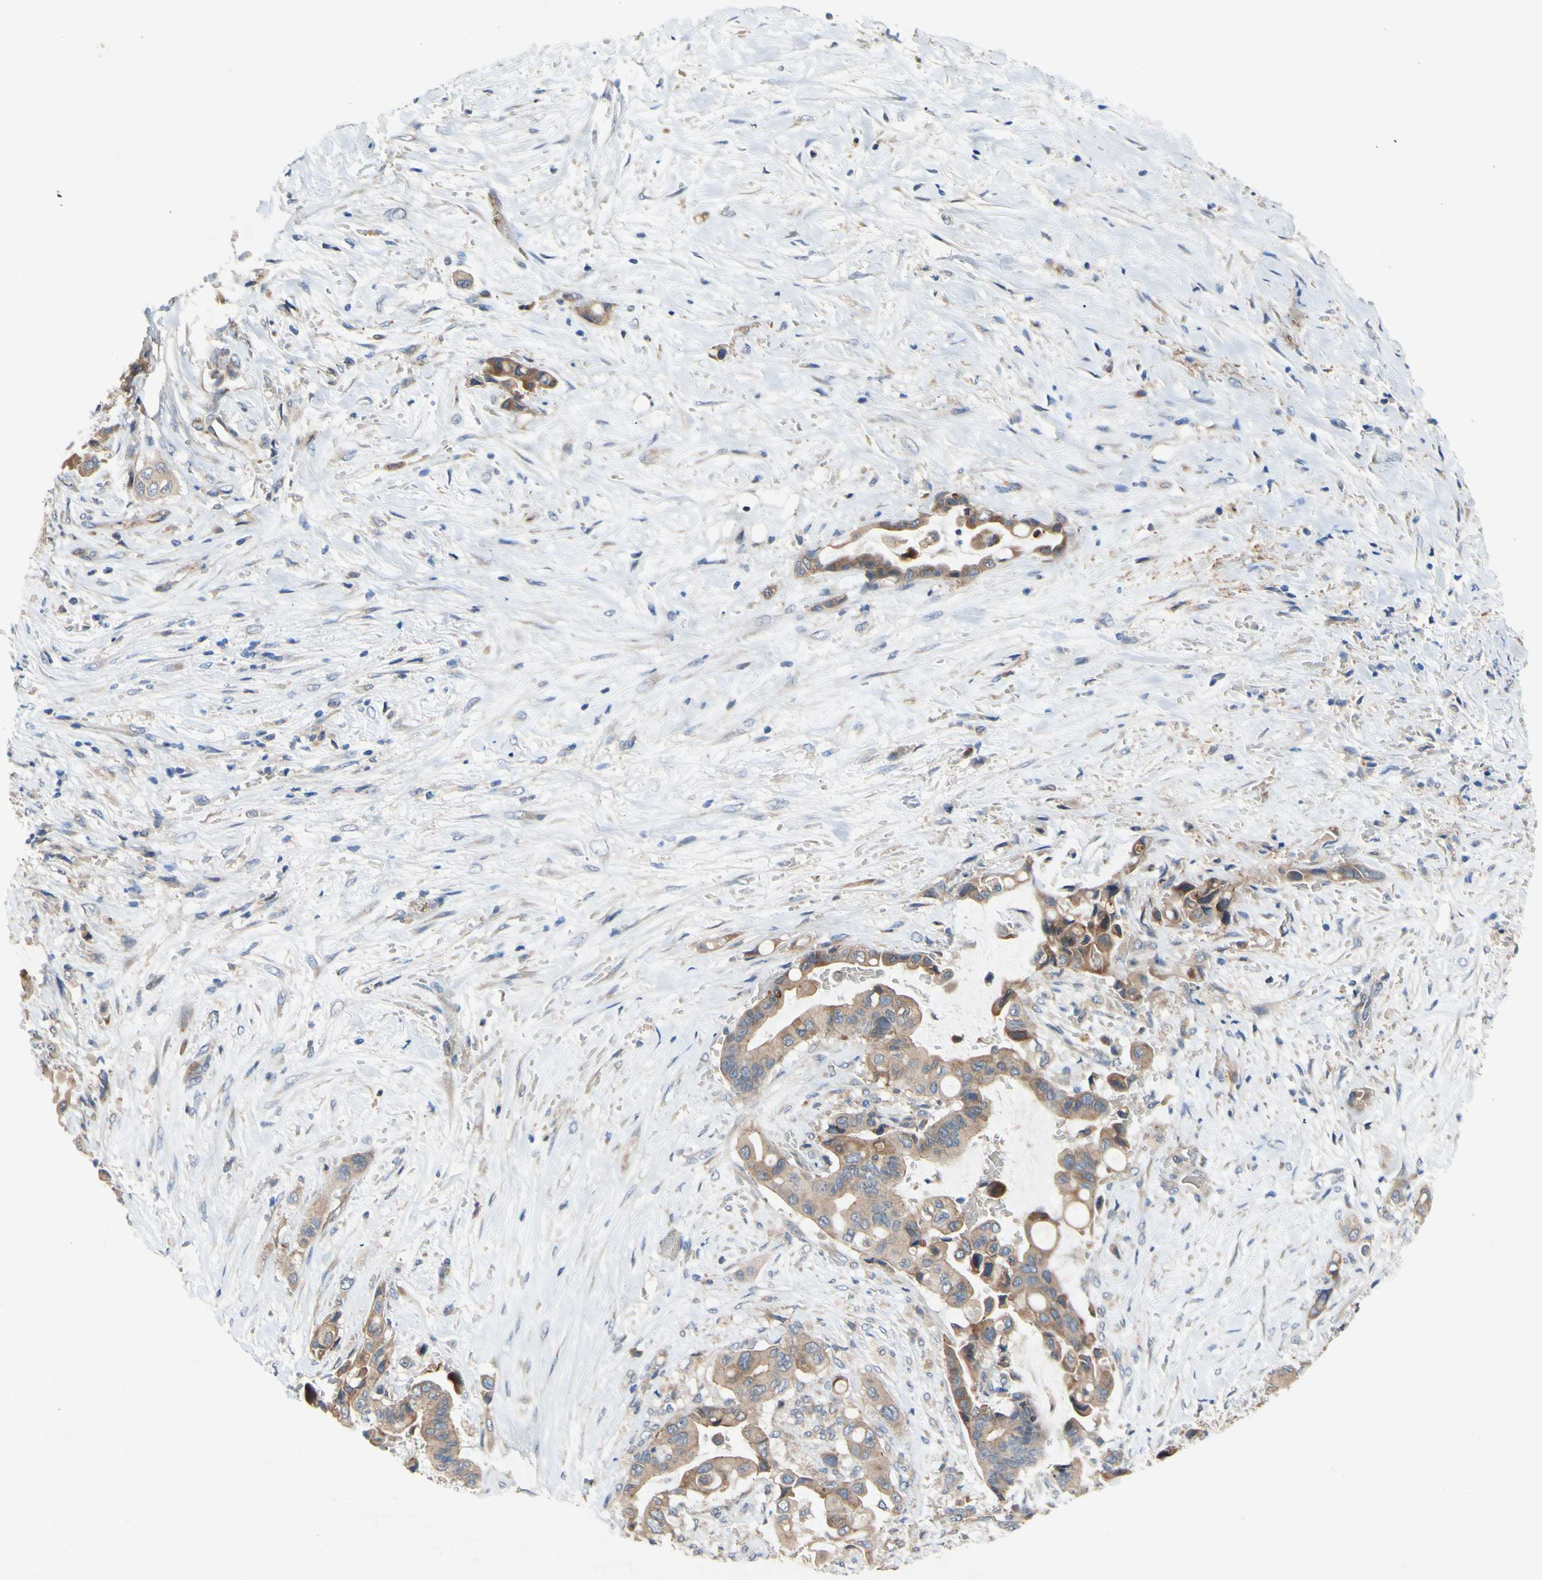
{"staining": {"intensity": "moderate", "quantity": ">75%", "location": "cytoplasmic/membranous"}, "tissue": "liver cancer", "cell_type": "Tumor cells", "image_type": "cancer", "snomed": [{"axis": "morphology", "description": "Cholangiocarcinoma"}, {"axis": "topography", "description": "Liver"}], "caption": "High-magnification brightfield microscopy of liver cholangiocarcinoma stained with DAB (brown) and counterstained with hematoxylin (blue). tumor cells exhibit moderate cytoplasmic/membranous positivity is identified in about>75% of cells.", "gene": "PDGFB", "patient": {"sex": "female", "age": 61}}